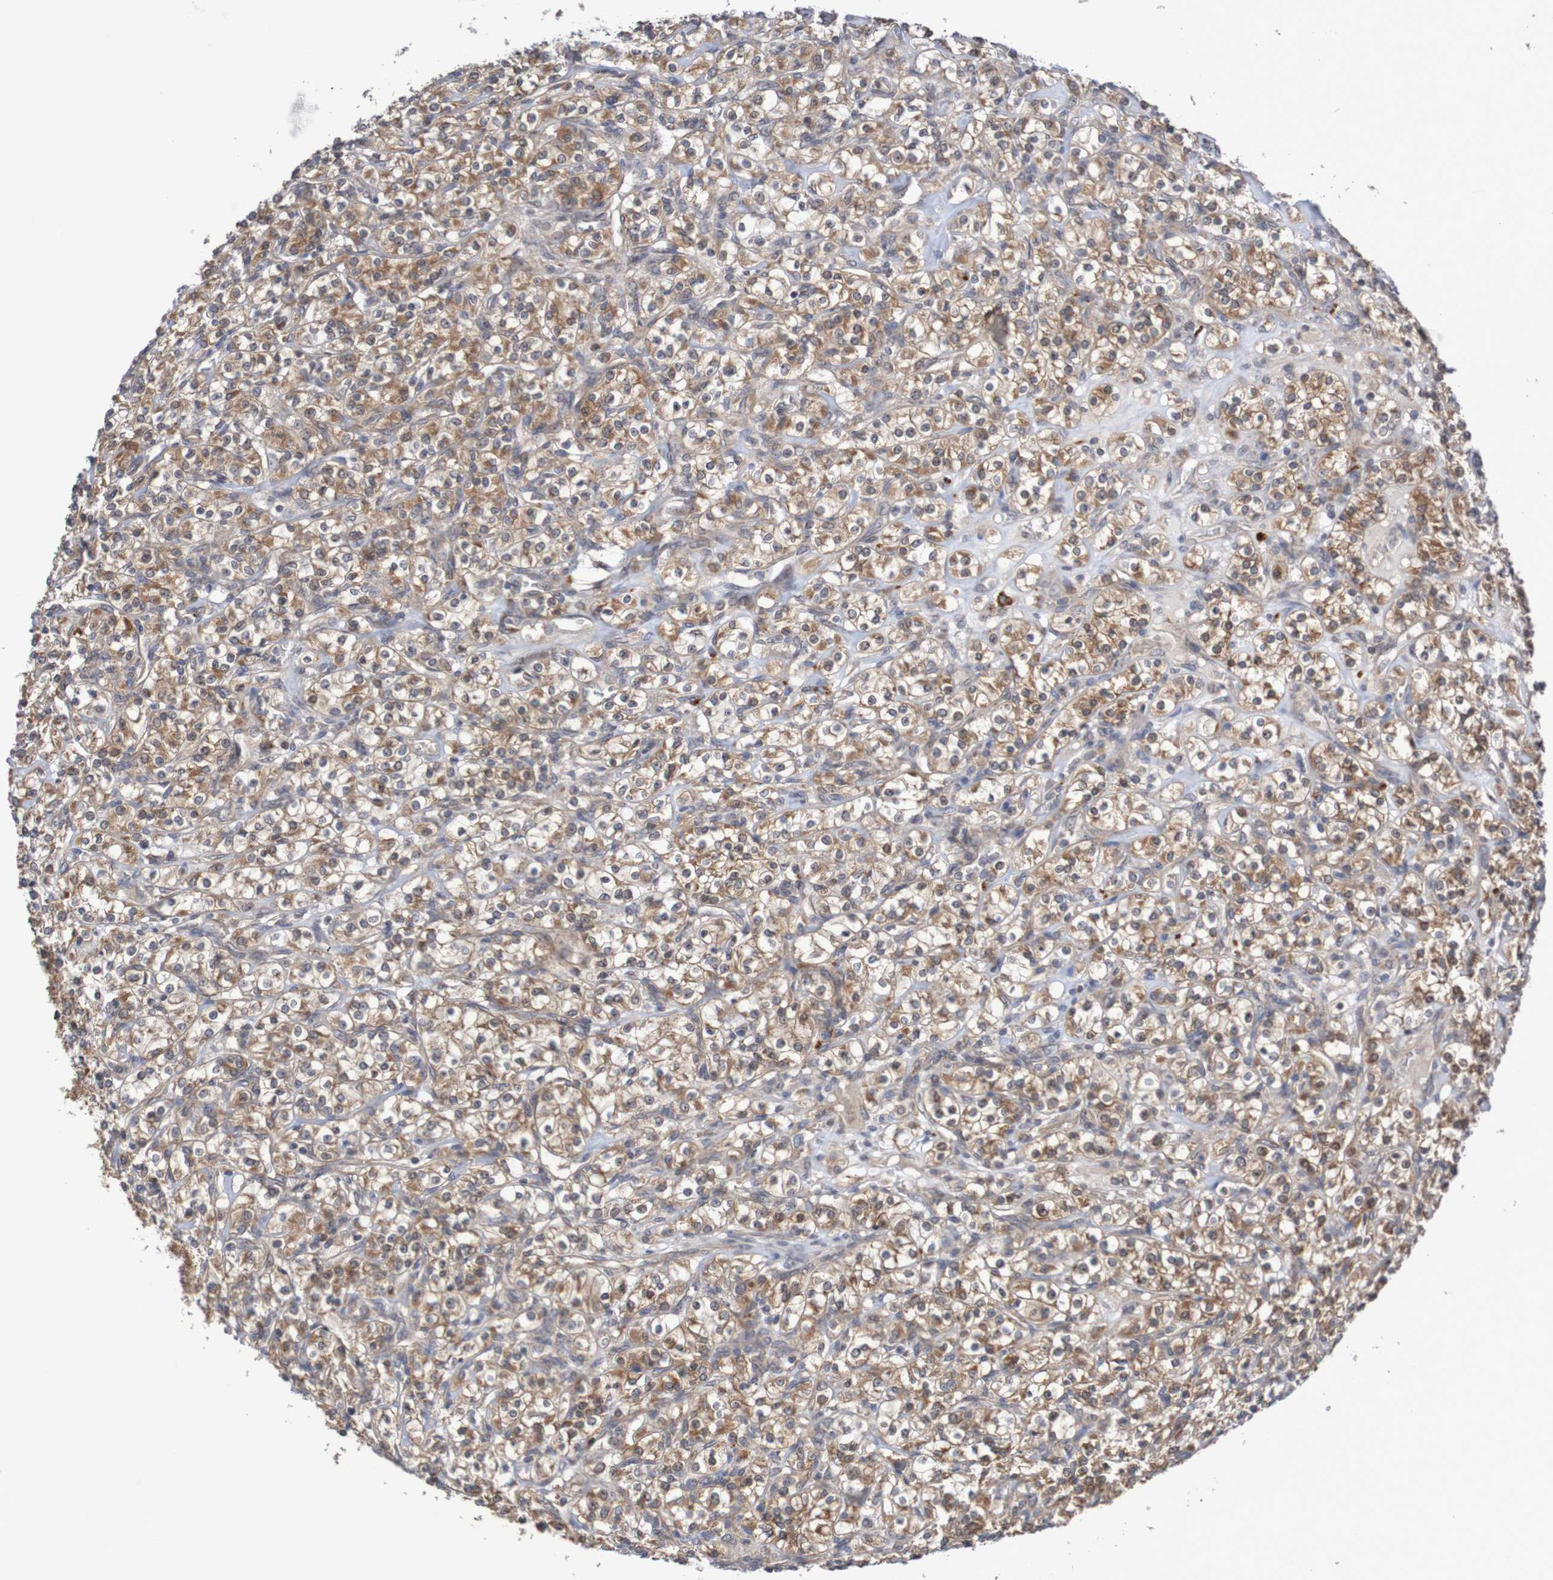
{"staining": {"intensity": "moderate", "quantity": ">75%", "location": "cytoplasmic/membranous"}, "tissue": "renal cancer", "cell_type": "Tumor cells", "image_type": "cancer", "snomed": [{"axis": "morphology", "description": "Adenocarcinoma, NOS"}, {"axis": "topography", "description": "Kidney"}], "caption": "DAB immunohistochemical staining of renal cancer demonstrates moderate cytoplasmic/membranous protein staining in about >75% of tumor cells.", "gene": "PHPT1", "patient": {"sex": "male", "age": 77}}